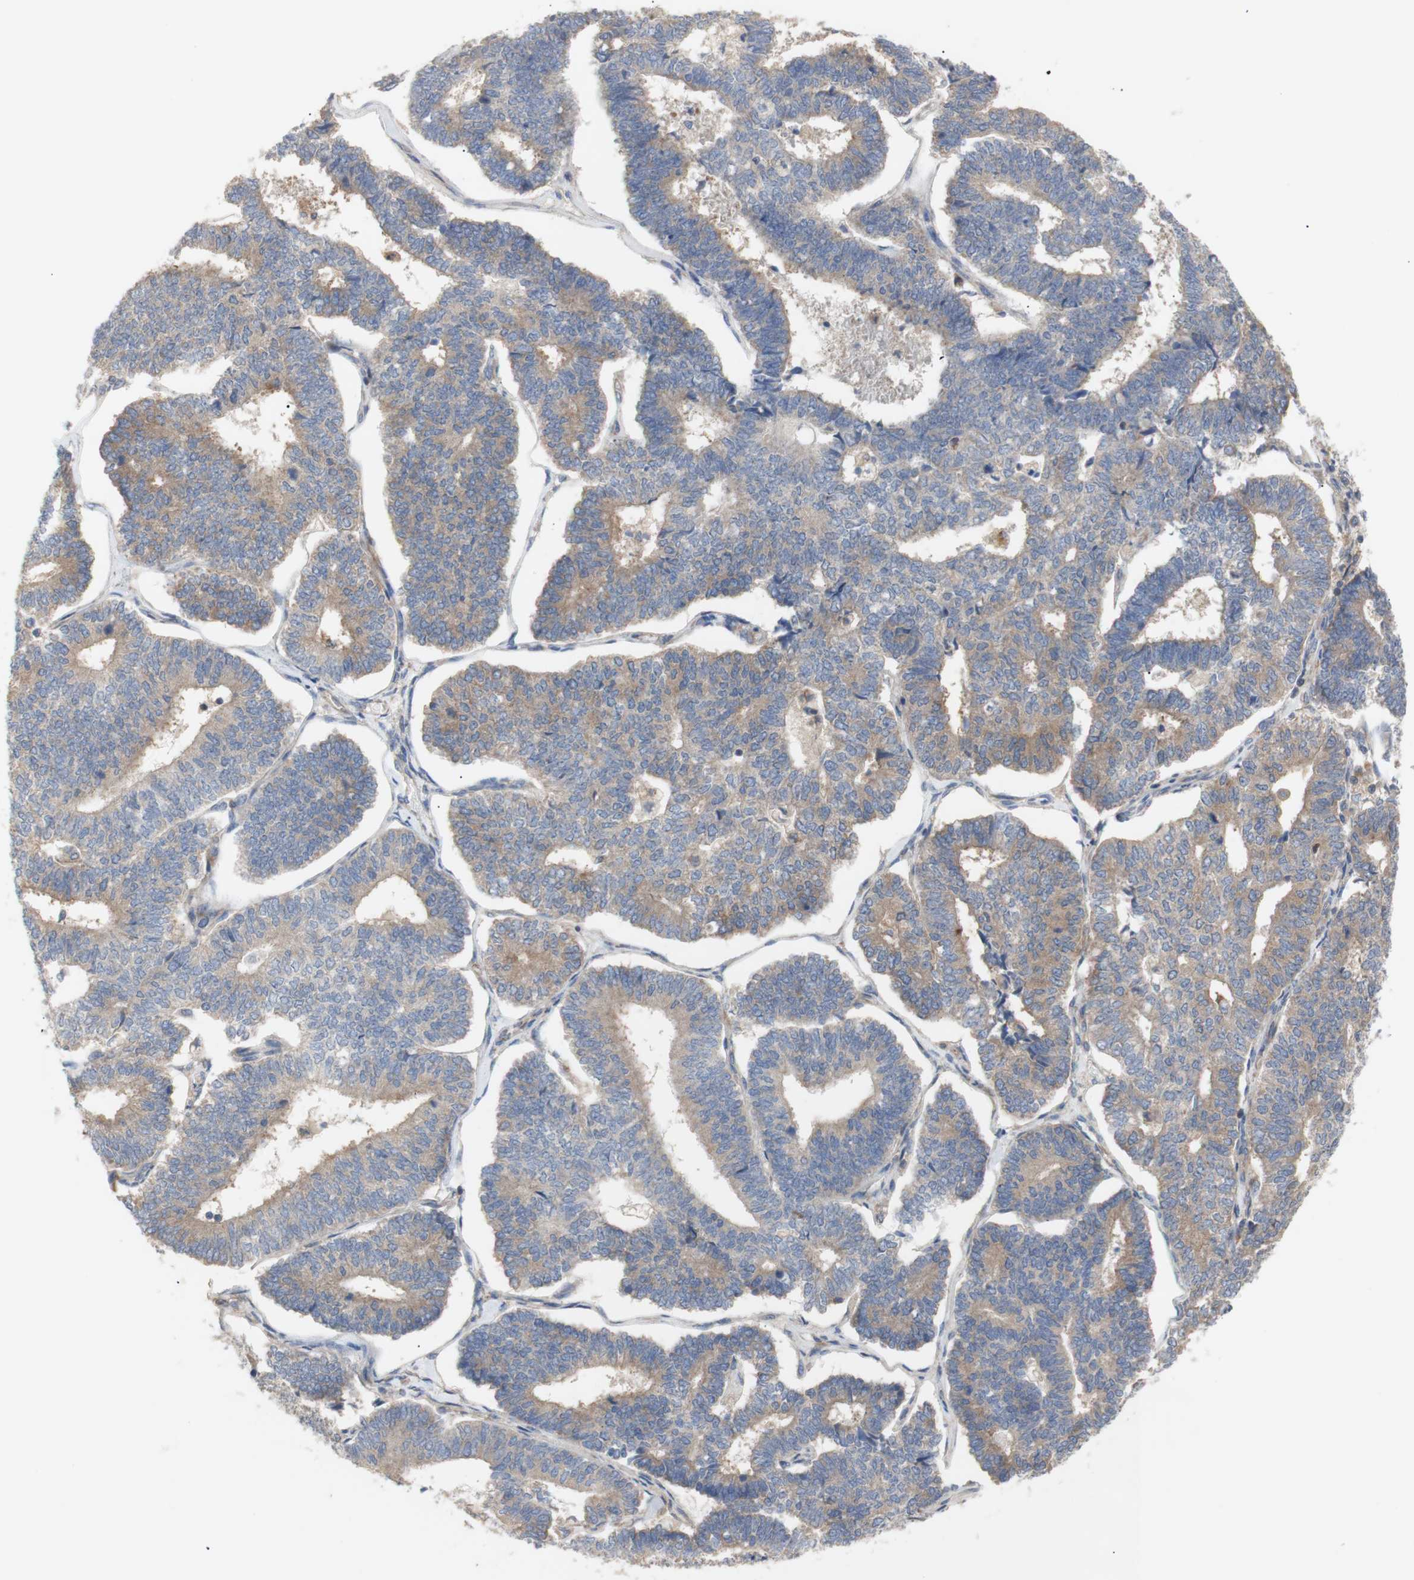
{"staining": {"intensity": "moderate", "quantity": ">75%", "location": "cytoplasmic/membranous"}, "tissue": "endometrial cancer", "cell_type": "Tumor cells", "image_type": "cancer", "snomed": [{"axis": "morphology", "description": "Adenocarcinoma, NOS"}, {"axis": "topography", "description": "Endometrium"}], "caption": "This is an image of immunohistochemistry staining of endometrial cancer (adenocarcinoma), which shows moderate positivity in the cytoplasmic/membranous of tumor cells.", "gene": "IKBKG", "patient": {"sex": "female", "age": 70}}